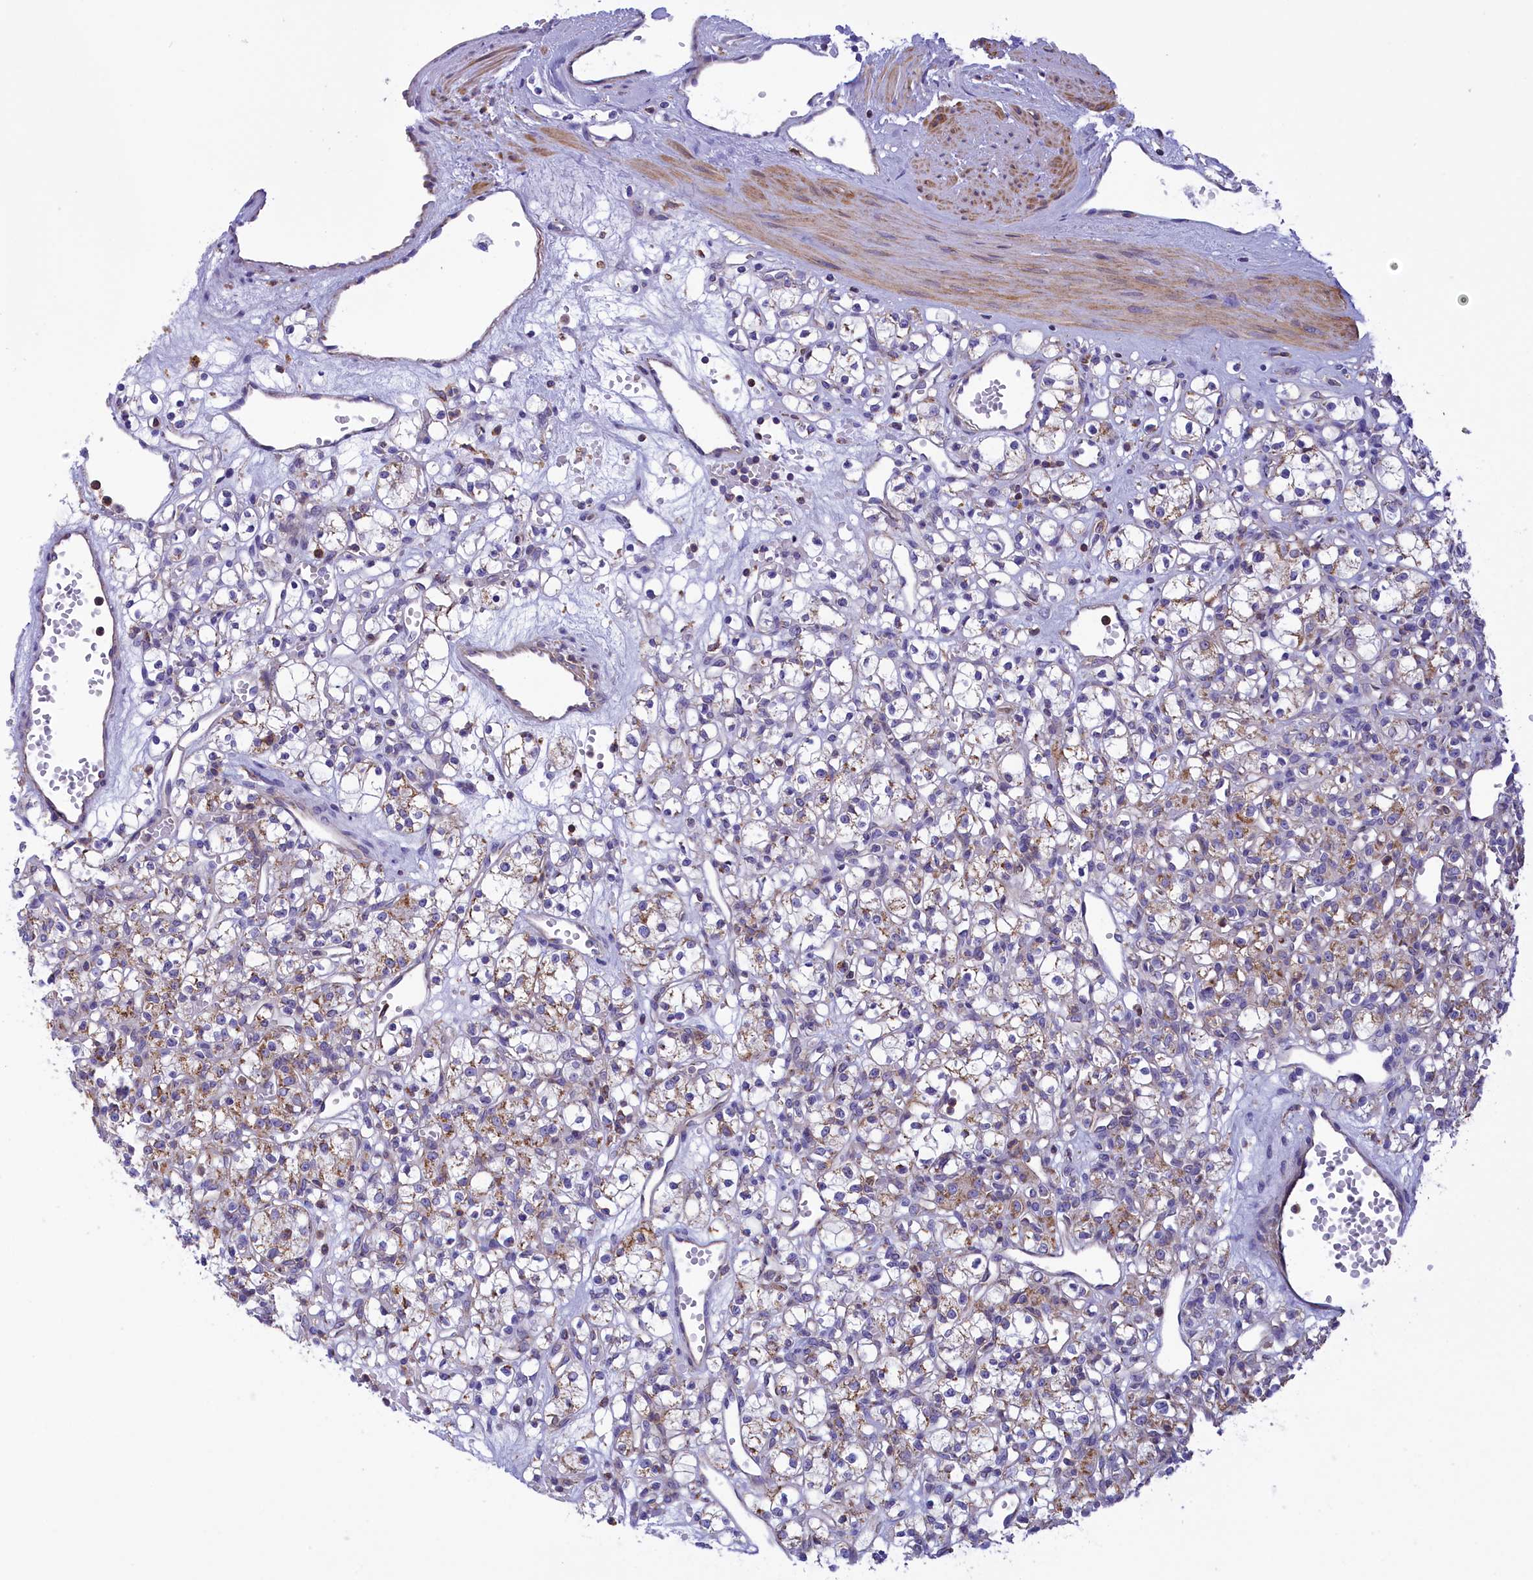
{"staining": {"intensity": "moderate", "quantity": "25%-75%", "location": "cytoplasmic/membranous"}, "tissue": "renal cancer", "cell_type": "Tumor cells", "image_type": "cancer", "snomed": [{"axis": "morphology", "description": "Adenocarcinoma, NOS"}, {"axis": "topography", "description": "Kidney"}], "caption": "Immunohistochemical staining of human adenocarcinoma (renal) exhibits moderate cytoplasmic/membranous protein expression in about 25%-75% of tumor cells.", "gene": "CORO7-PAM16", "patient": {"sex": "female", "age": 59}}